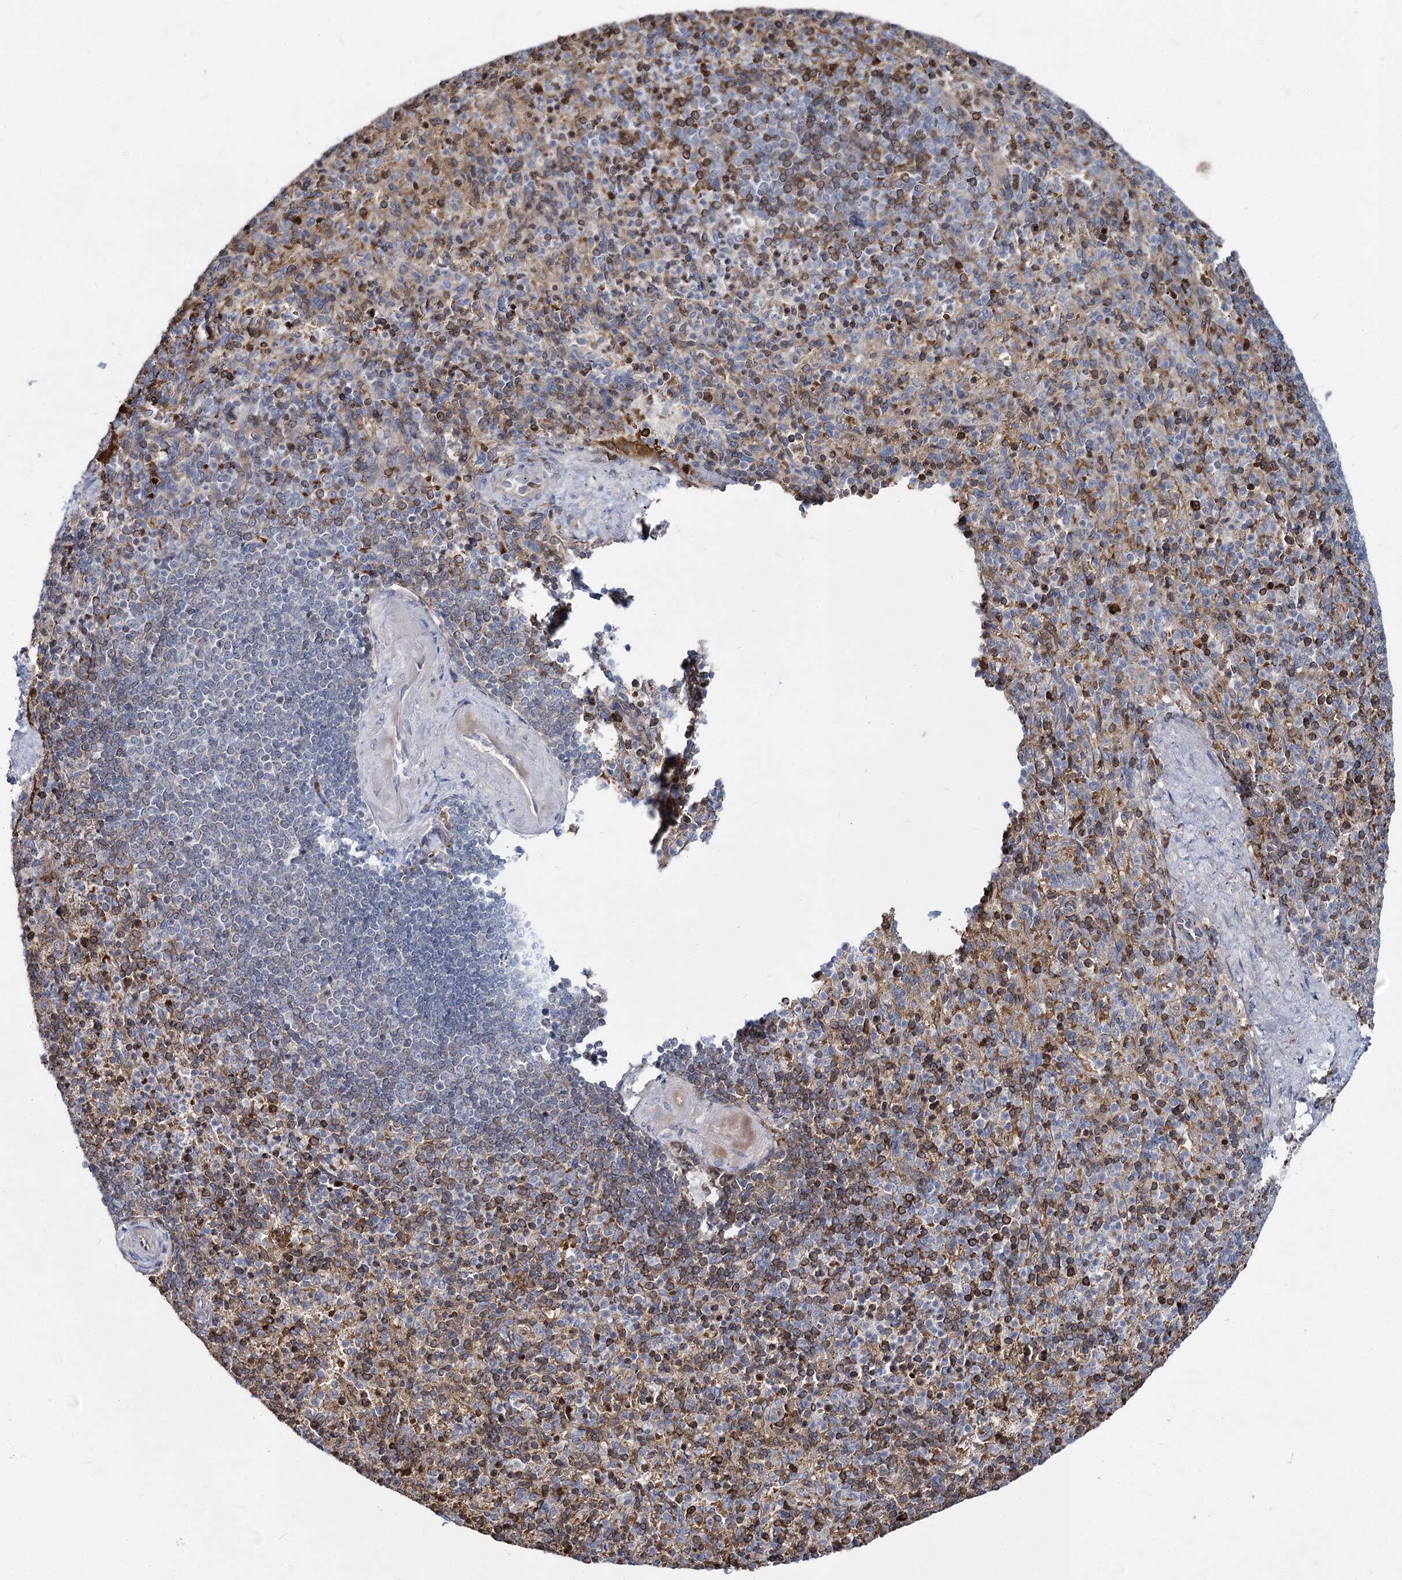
{"staining": {"intensity": "moderate", "quantity": "<25%", "location": "cytoplasmic/membranous"}, "tissue": "spleen", "cell_type": "Cells in red pulp", "image_type": "normal", "snomed": [{"axis": "morphology", "description": "Normal tissue, NOS"}, {"axis": "topography", "description": "Spleen"}], "caption": "Brown immunohistochemical staining in normal human spleen demonstrates moderate cytoplasmic/membranous staining in approximately <25% of cells in red pulp.", "gene": "RNF6", "patient": {"sex": "female", "age": 74}}